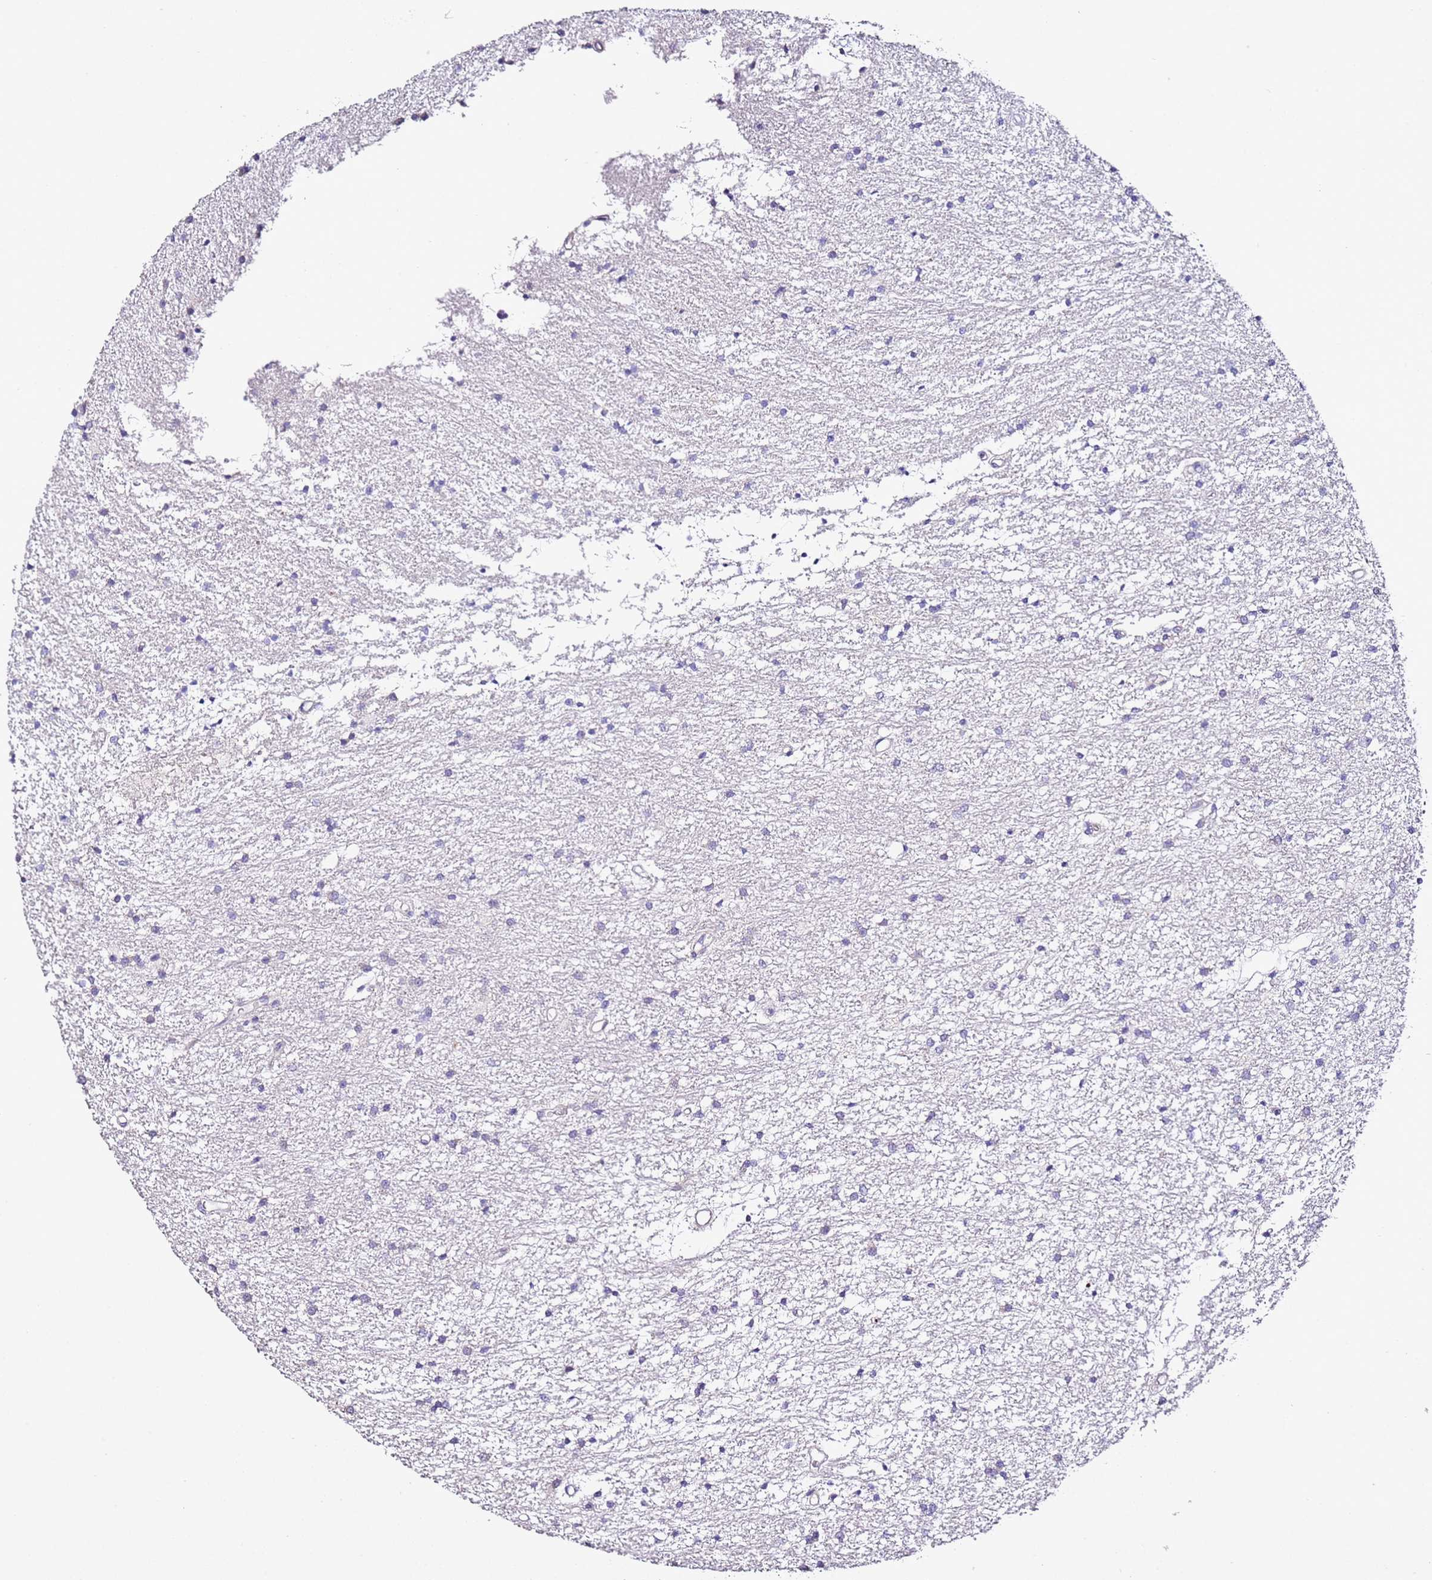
{"staining": {"intensity": "negative", "quantity": "none", "location": "none"}, "tissue": "glioma", "cell_type": "Tumor cells", "image_type": "cancer", "snomed": [{"axis": "morphology", "description": "Glioma, malignant, High grade"}, {"axis": "topography", "description": "Brain"}], "caption": "Immunohistochemical staining of human high-grade glioma (malignant) exhibits no significant expression in tumor cells. (Brightfield microscopy of DAB (3,3'-diaminobenzidine) immunohistochemistry at high magnification).", "gene": "HGD", "patient": {"sex": "male", "age": 77}}